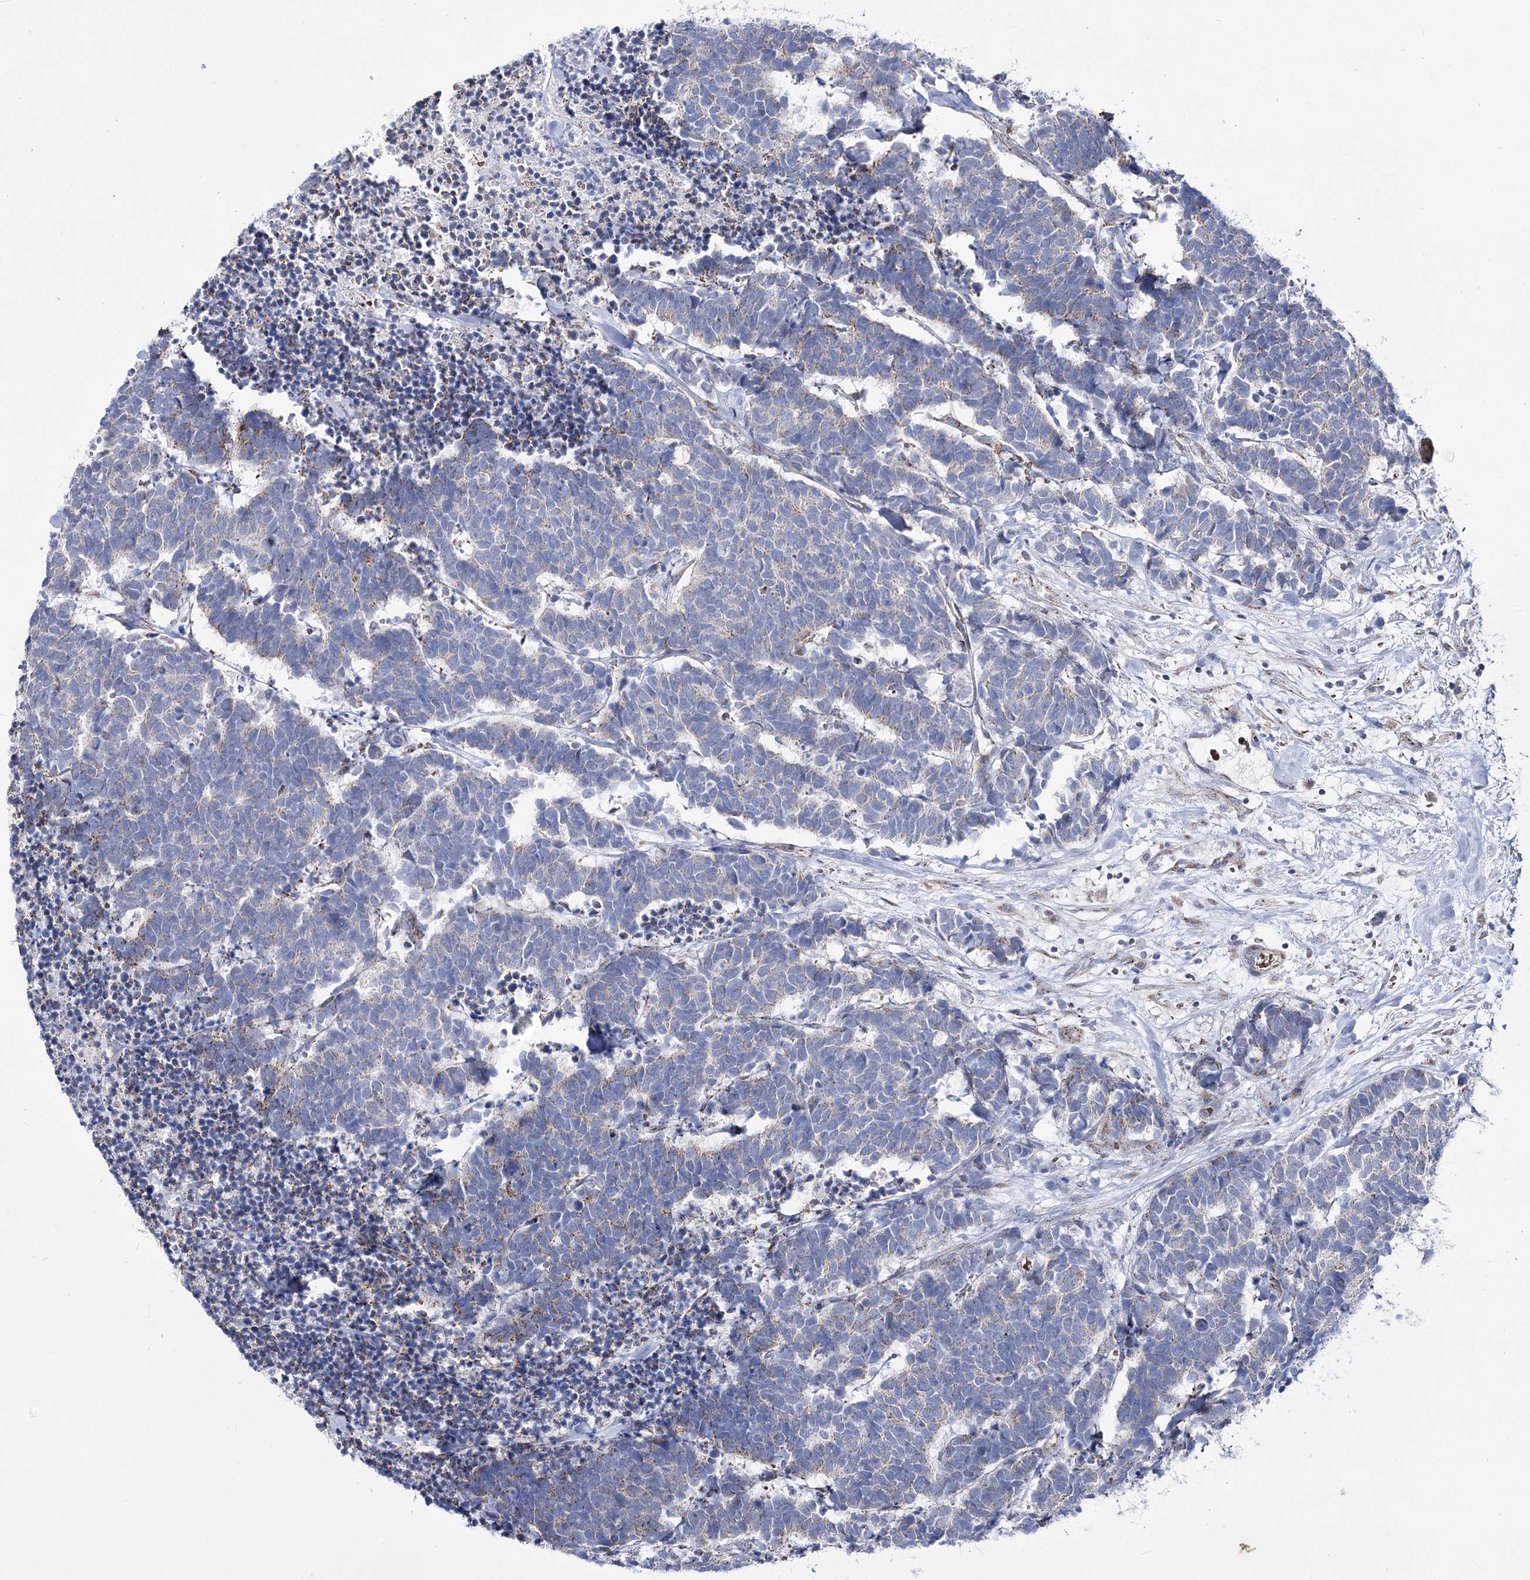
{"staining": {"intensity": "weak", "quantity": "<25%", "location": "cytoplasmic/membranous"}, "tissue": "carcinoid", "cell_type": "Tumor cells", "image_type": "cancer", "snomed": [{"axis": "morphology", "description": "Carcinoma, NOS"}, {"axis": "morphology", "description": "Carcinoid, malignant, NOS"}, {"axis": "topography", "description": "Urinary bladder"}], "caption": "Tumor cells show no significant protein staining in carcinoma.", "gene": "OSBPL5", "patient": {"sex": "male", "age": 57}}